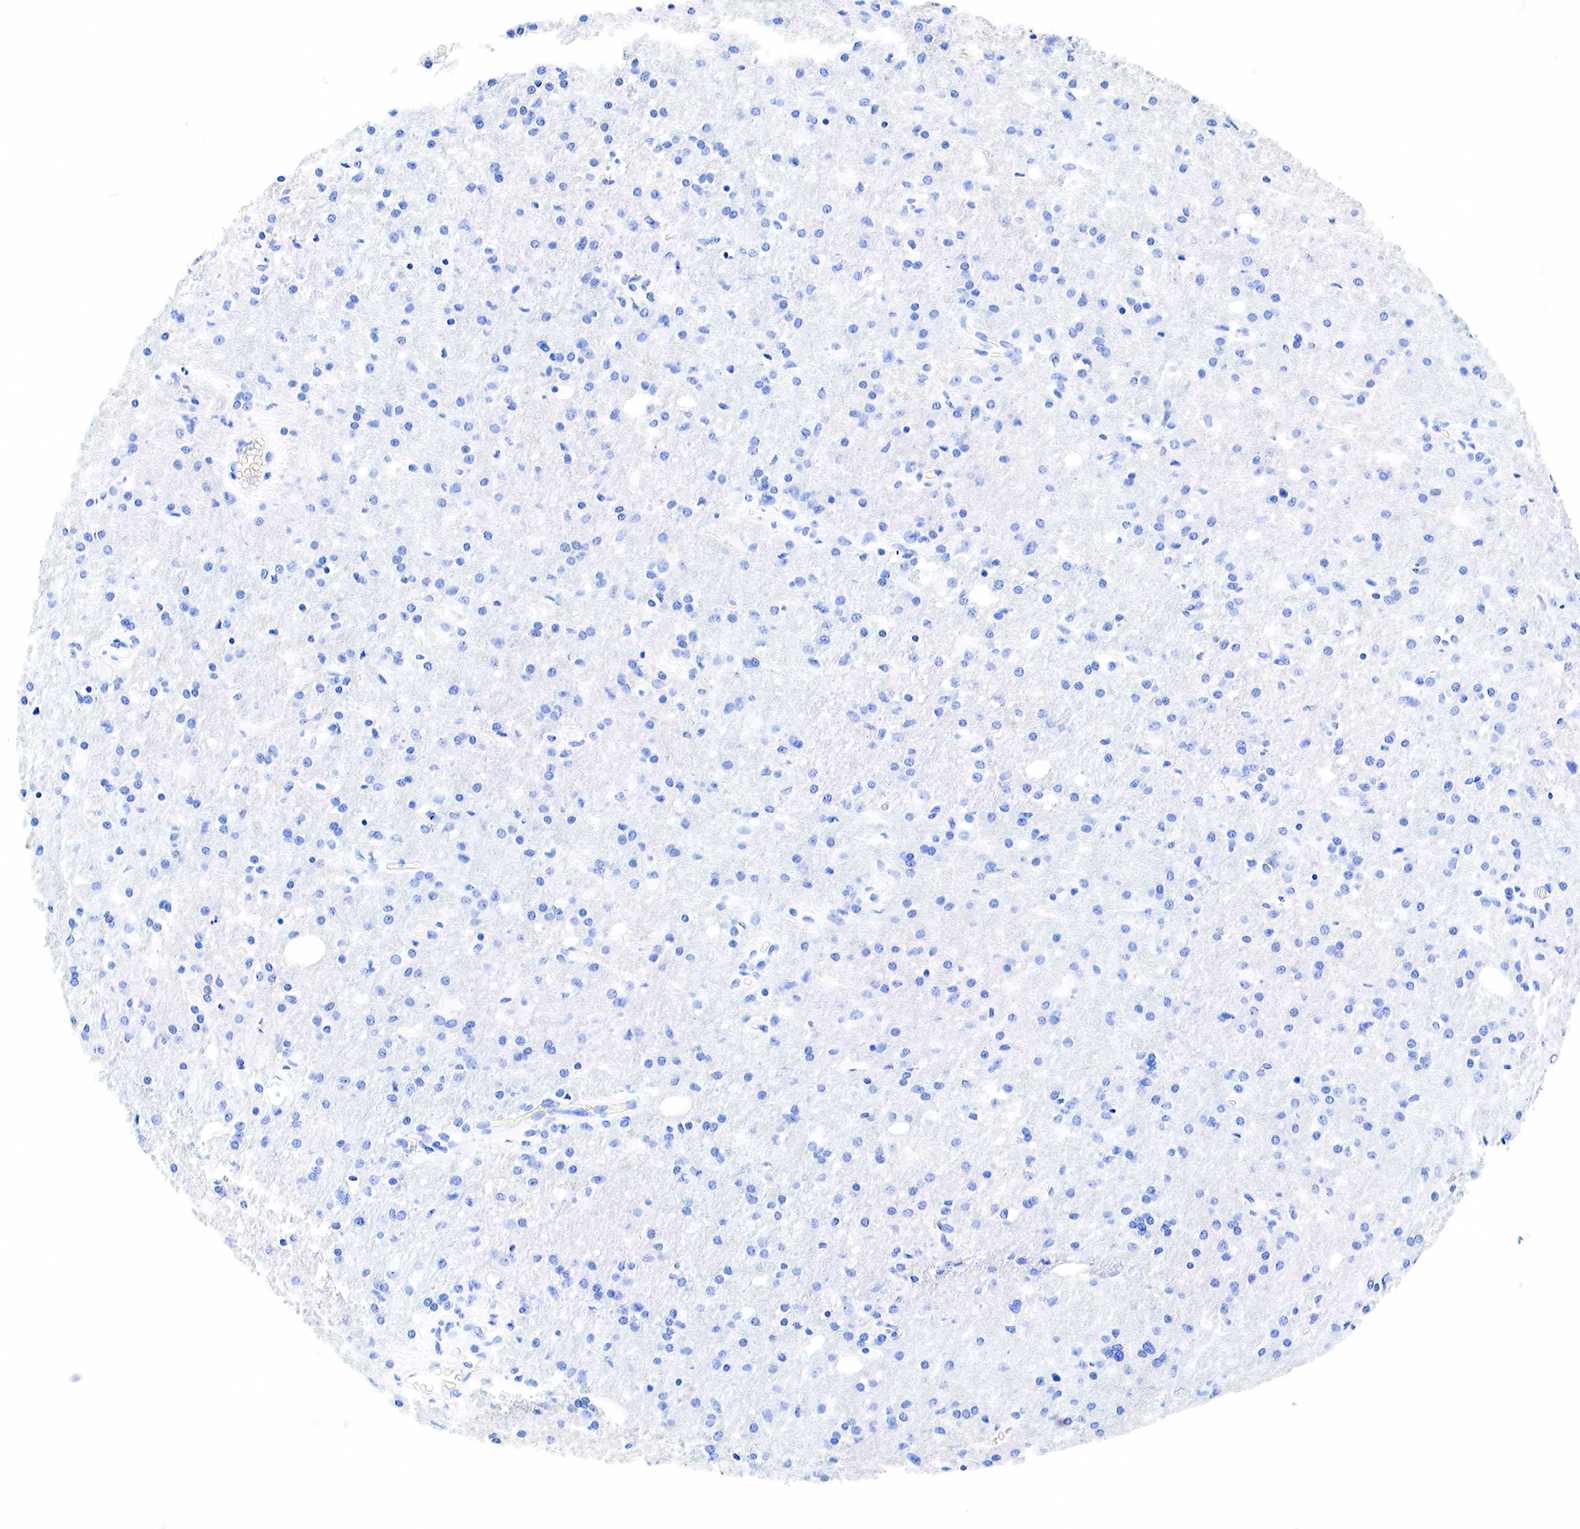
{"staining": {"intensity": "negative", "quantity": "none", "location": "none"}, "tissue": "glioma", "cell_type": "Tumor cells", "image_type": "cancer", "snomed": [{"axis": "morphology", "description": "Glioma, malignant, High grade"}, {"axis": "topography", "description": "Brain"}], "caption": "Immunohistochemical staining of high-grade glioma (malignant) demonstrates no significant staining in tumor cells.", "gene": "KRT7", "patient": {"sex": "male", "age": 68}}